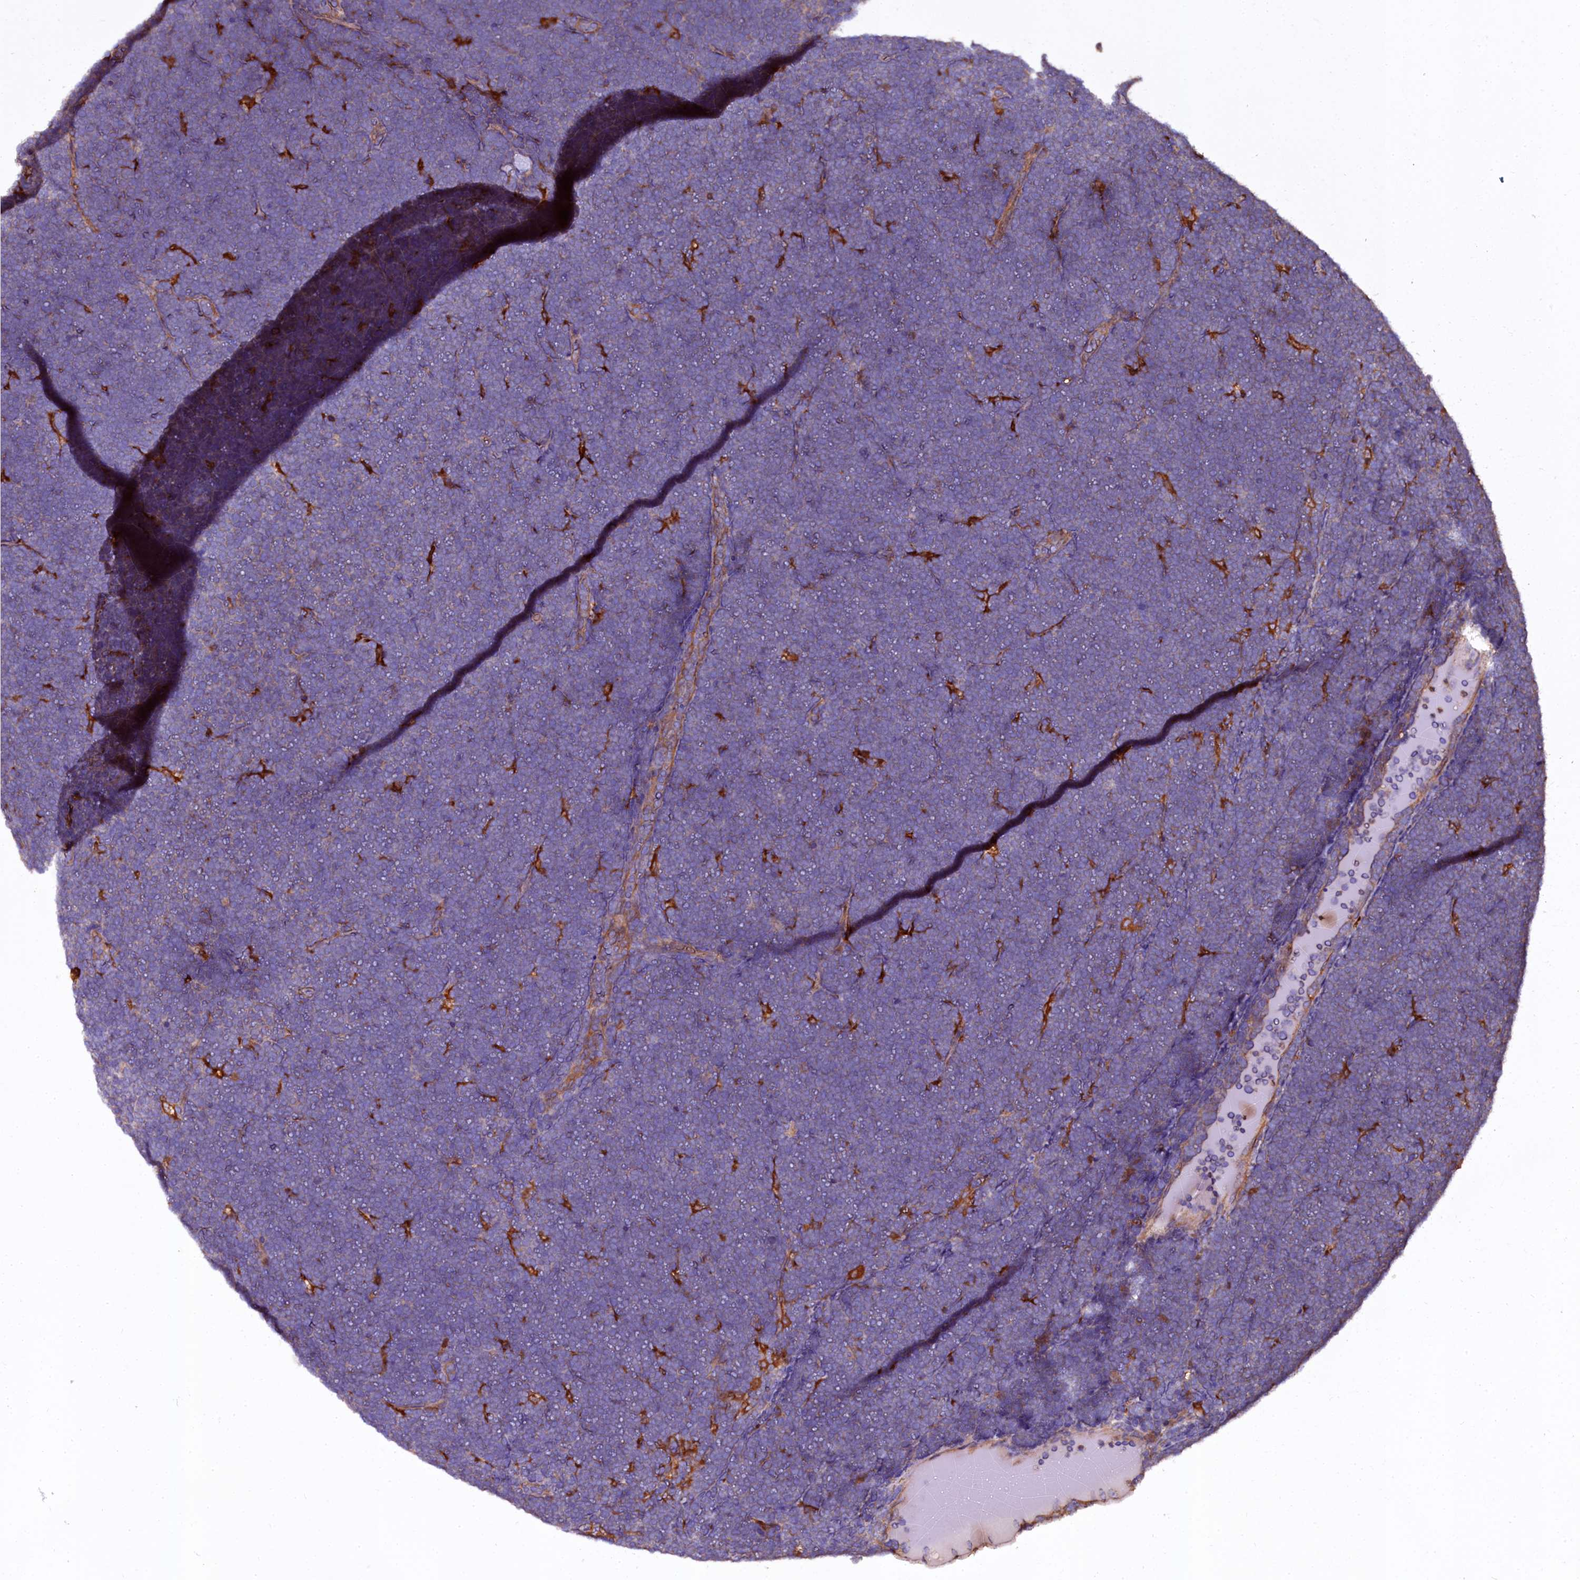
{"staining": {"intensity": "negative", "quantity": "none", "location": "none"}, "tissue": "lymphoma", "cell_type": "Tumor cells", "image_type": "cancer", "snomed": [{"axis": "morphology", "description": "Malignant lymphoma, non-Hodgkin's type, High grade"}, {"axis": "topography", "description": "Lymph node"}], "caption": "A high-resolution image shows immunohistochemistry staining of lymphoma, which exhibits no significant positivity in tumor cells.", "gene": "APPL2", "patient": {"sex": "male", "age": 13}}